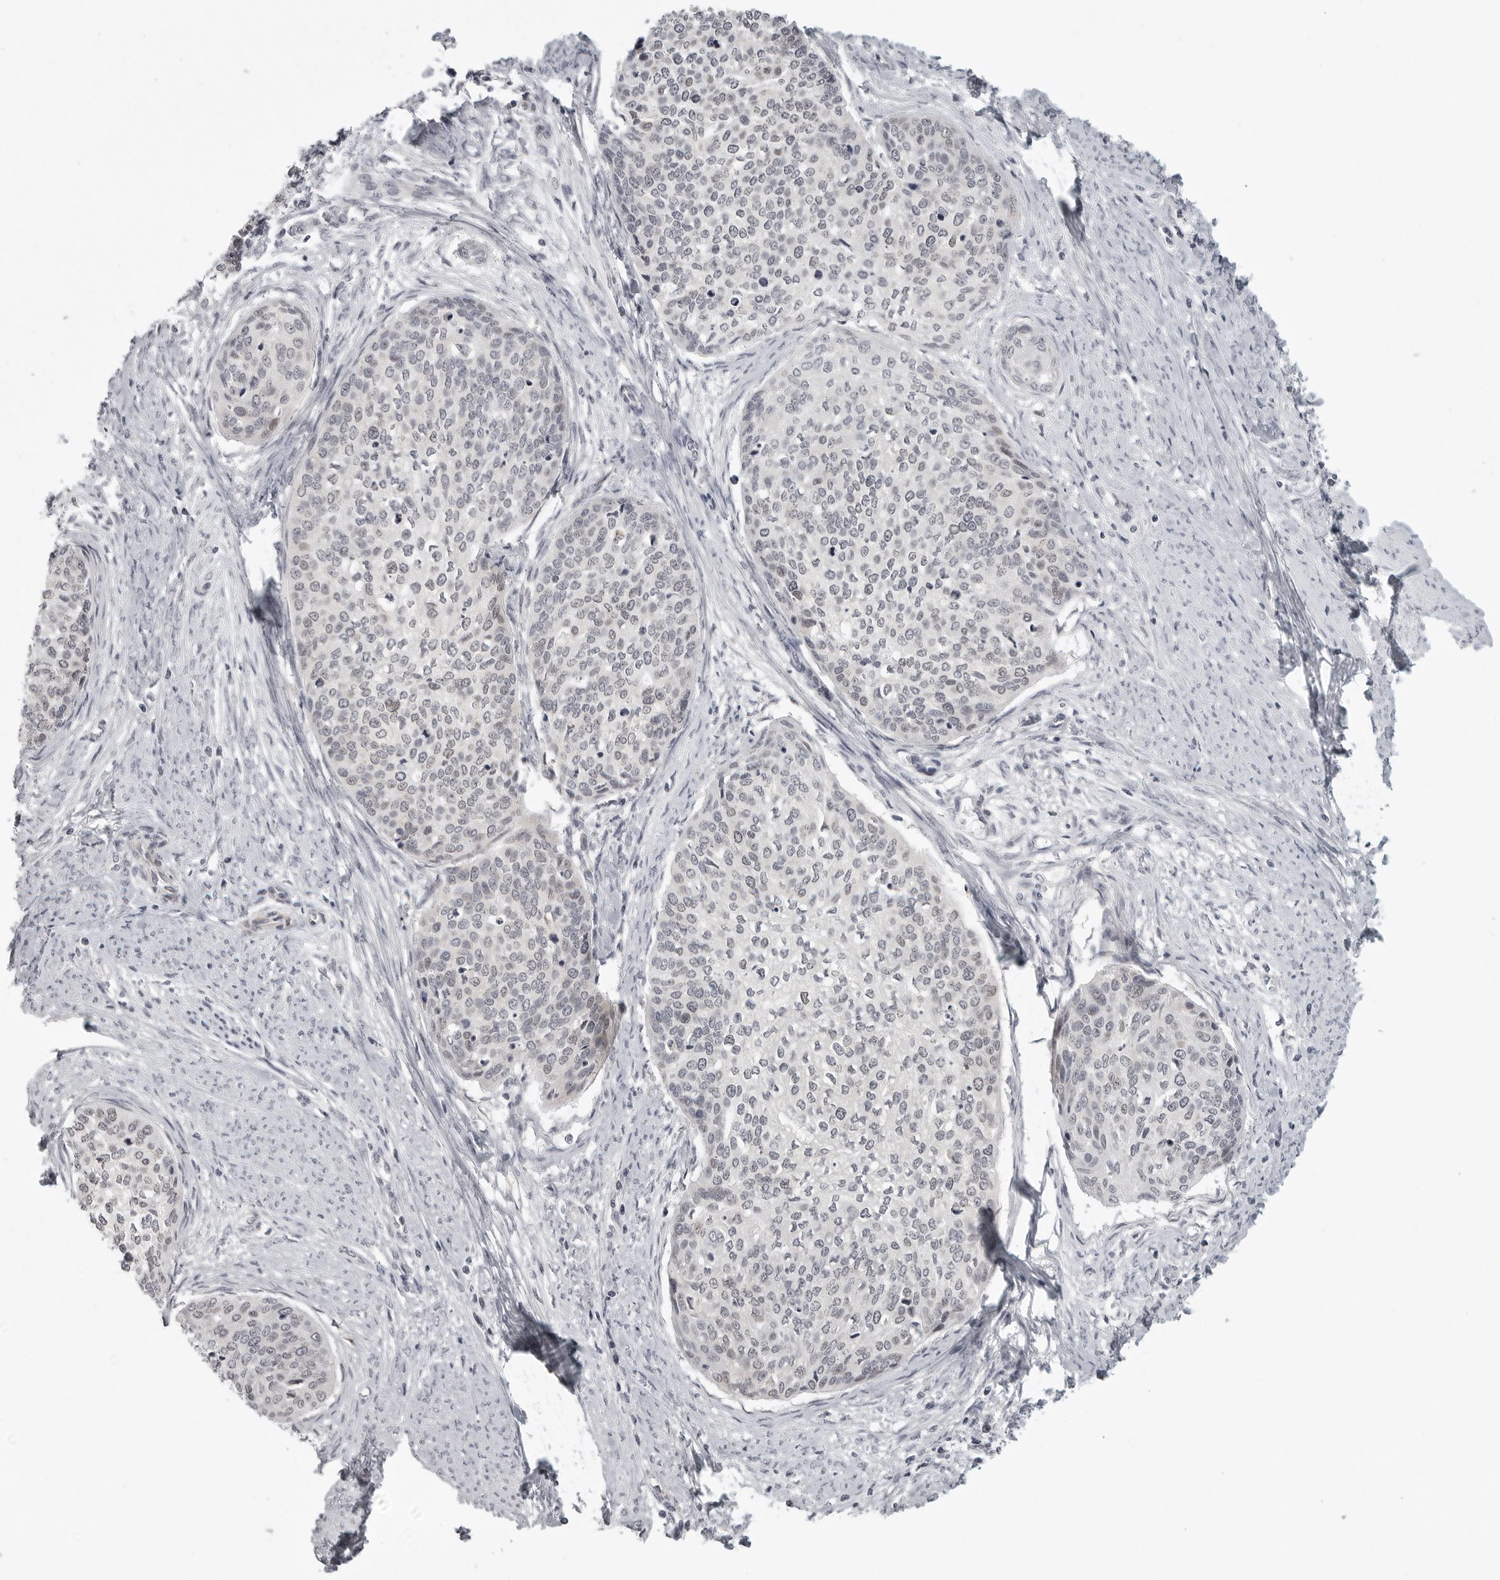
{"staining": {"intensity": "negative", "quantity": "none", "location": "none"}, "tissue": "cervical cancer", "cell_type": "Tumor cells", "image_type": "cancer", "snomed": [{"axis": "morphology", "description": "Squamous cell carcinoma, NOS"}, {"axis": "topography", "description": "Cervix"}], "caption": "DAB immunohistochemical staining of human squamous cell carcinoma (cervical) demonstrates no significant expression in tumor cells. (DAB (3,3'-diaminobenzidine) immunohistochemistry visualized using brightfield microscopy, high magnification).", "gene": "TUT4", "patient": {"sex": "female", "age": 37}}